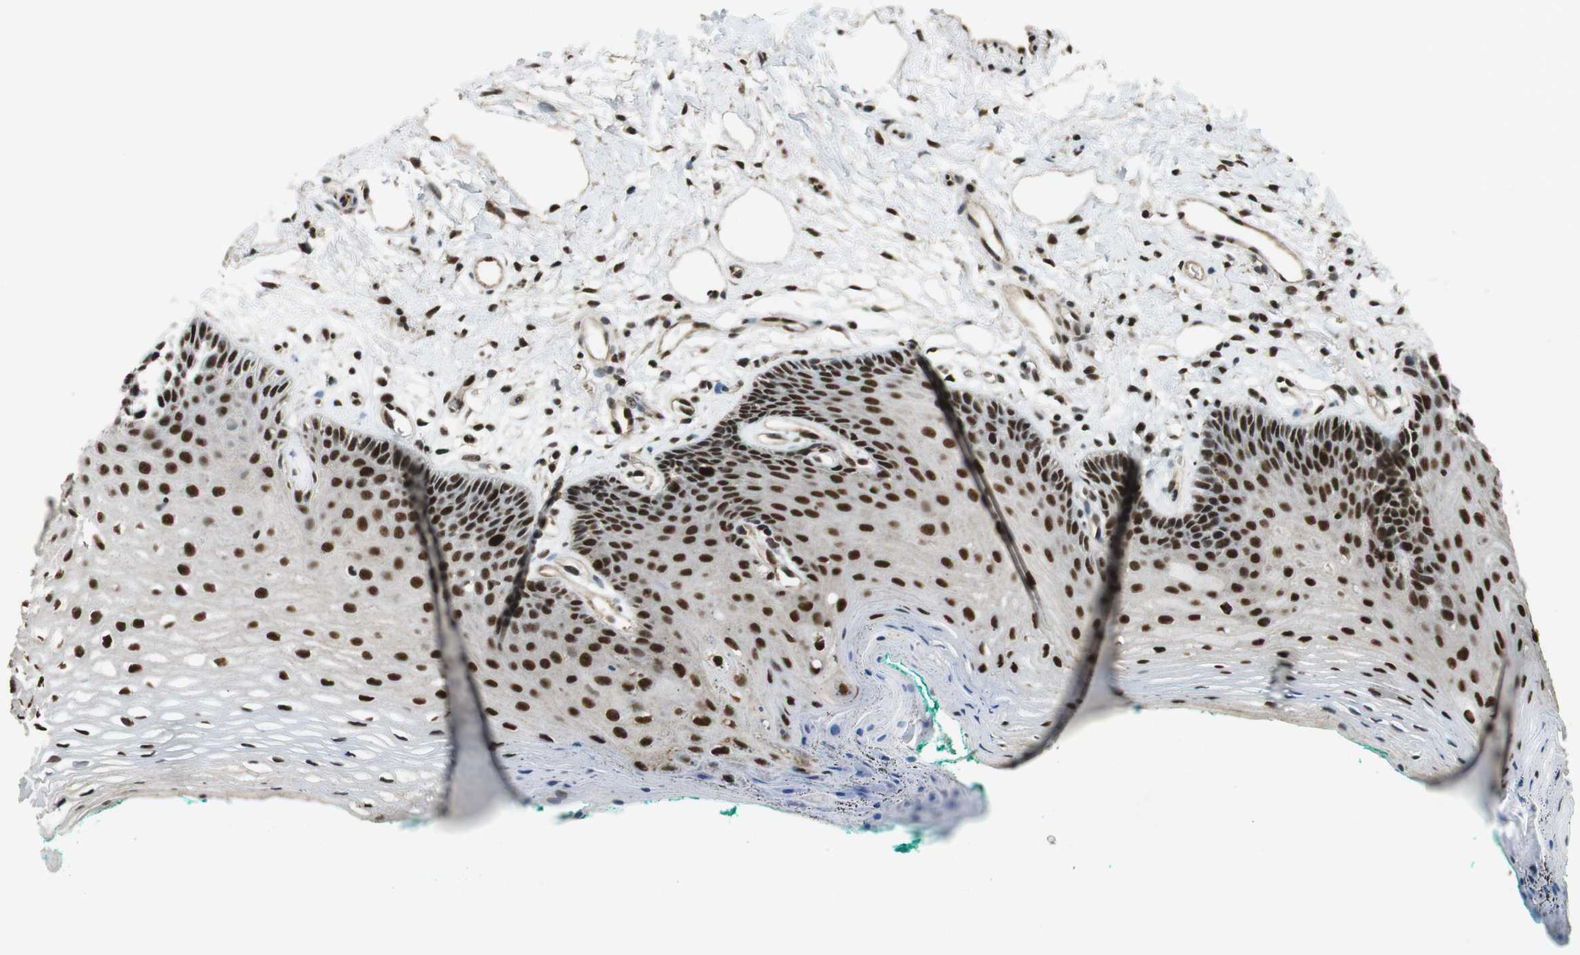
{"staining": {"intensity": "strong", "quantity": ">75%", "location": "nuclear"}, "tissue": "oral mucosa", "cell_type": "Squamous epithelial cells", "image_type": "normal", "snomed": [{"axis": "morphology", "description": "Normal tissue, NOS"}, {"axis": "topography", "description": "Skeletal muscle"}, {"axis": "topography", "description": "Oral tissue"}, {"axis": "topography", "description": "Peripheral nerve tissue"}], "caption": "Immunohistochemical staining of unremarkable oral mucosa shows high levels of strong nuclear staining in about >75% of squamous epithelial cells. (IHC, brightfield microscopy, high magnification).", "gene": "CSNK2B", "patient": {"sex": "female", "age": 84}}